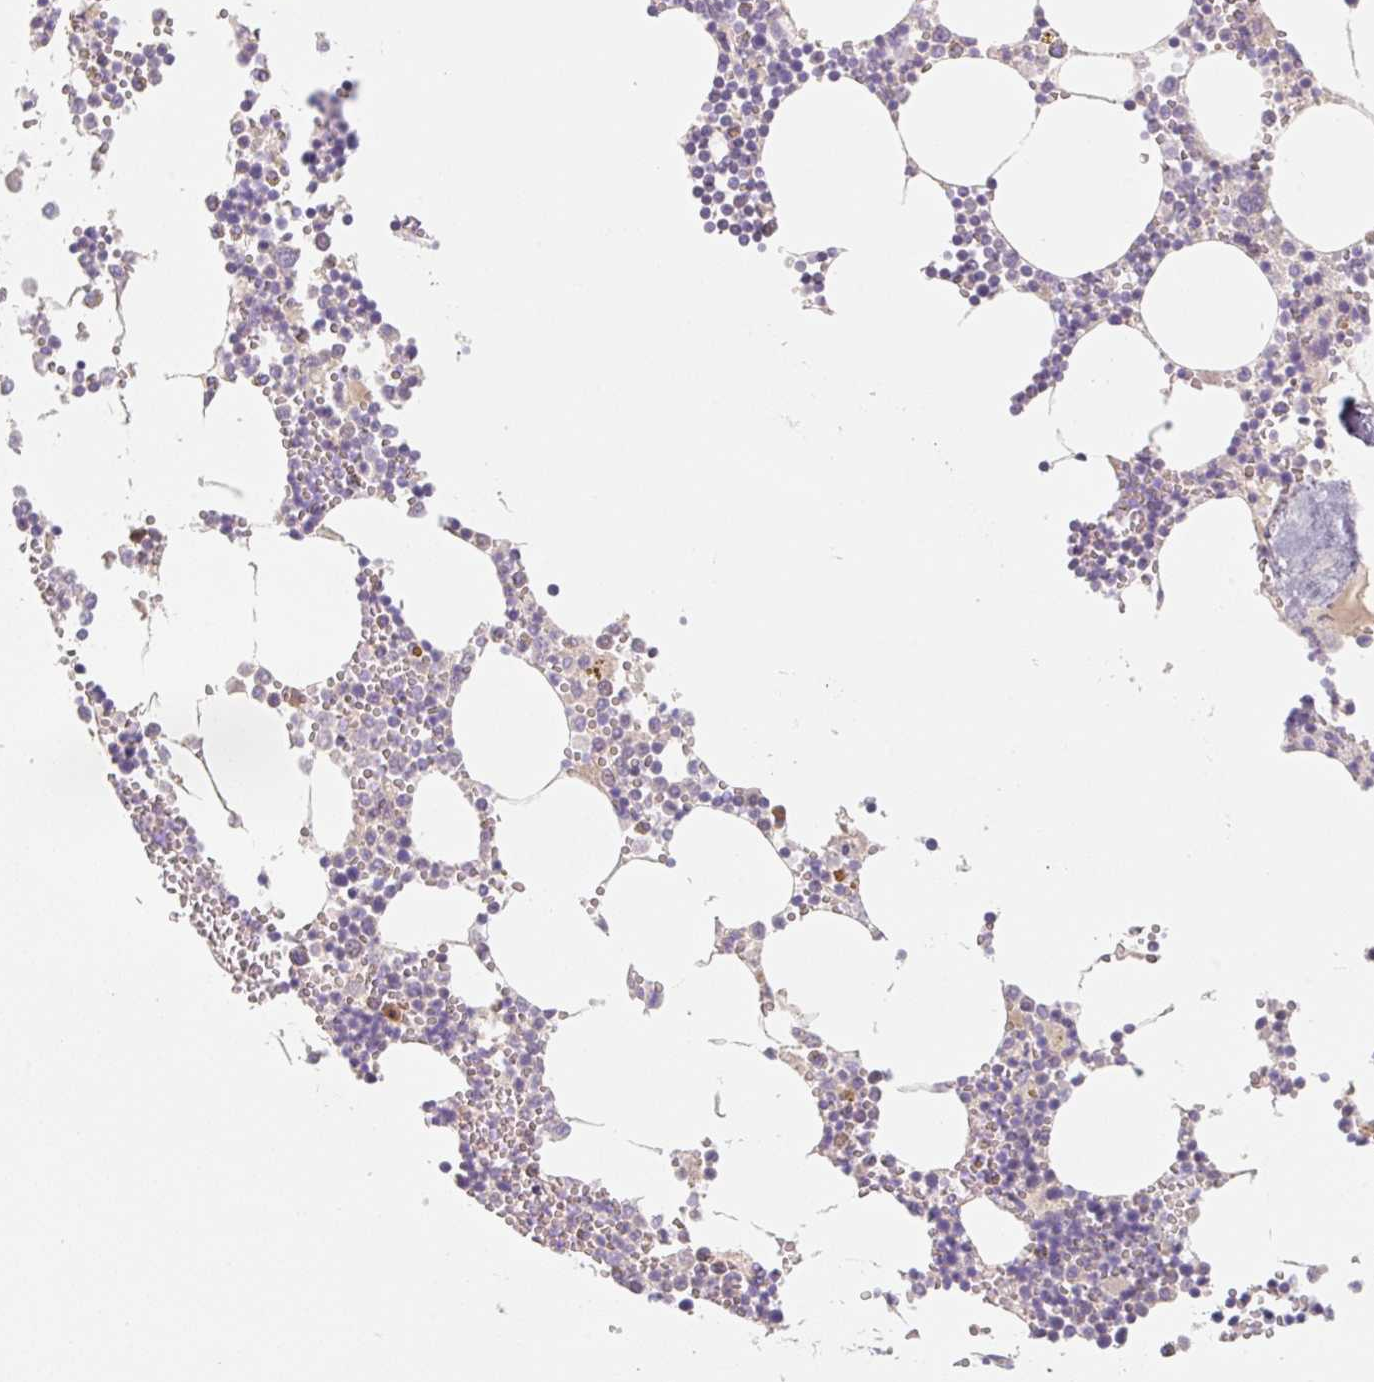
{"staining": {"intensity": "moderate", "quantity": "<25%", "location": "nuclear"}, "tissue": "bone marrow", "cell_type": "Hematopoietic cells", "image_type": "normal", "snomed": [{"axis": "morphology", "description": "Normal tissue, NOS"}, {"axis": "topography", "description": "Bone marrow"}], "caption": "Moderate nuclear positivity is seen in about <25% of hematopoietic cells in benign bone marrow.", "gene": "MIA2", "patient": {"sex": "male", "age": 54}}